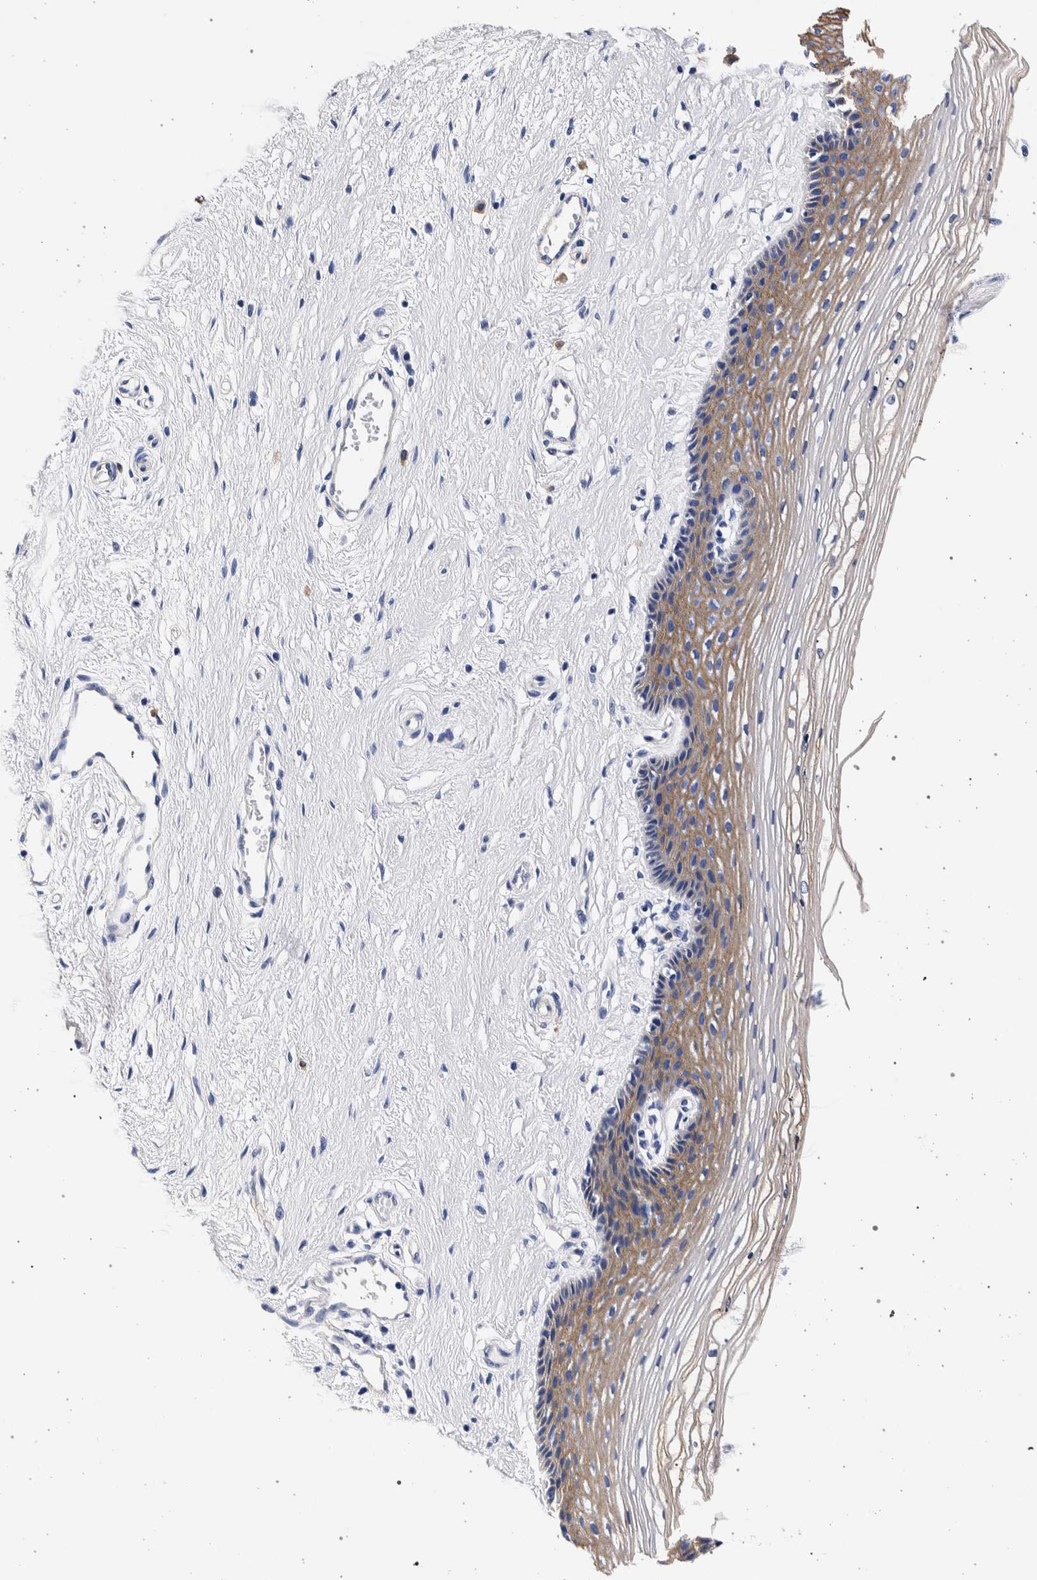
{"staining": {"intensity": "moderate", "quantity": "25%-75%", "location": "cytoplasmic/membranous"}, "tissue": "vagina", "cell_type": "Squamous epithelial cells", "image_type": "normal", "snomed": [{"axis": "morphology", "description": "Normal tissue, NOS"}, {"axis": "topography", "description": "Vagina"}], "caption": "Vagina stained with DAB IHC reveals medium levels of moderate cytoplasmic/membranous staining in about 25%-75% of squamous epithelial cells.", "gene": "NIBAN2", "patient": {"sex": "female", "age": 46}}